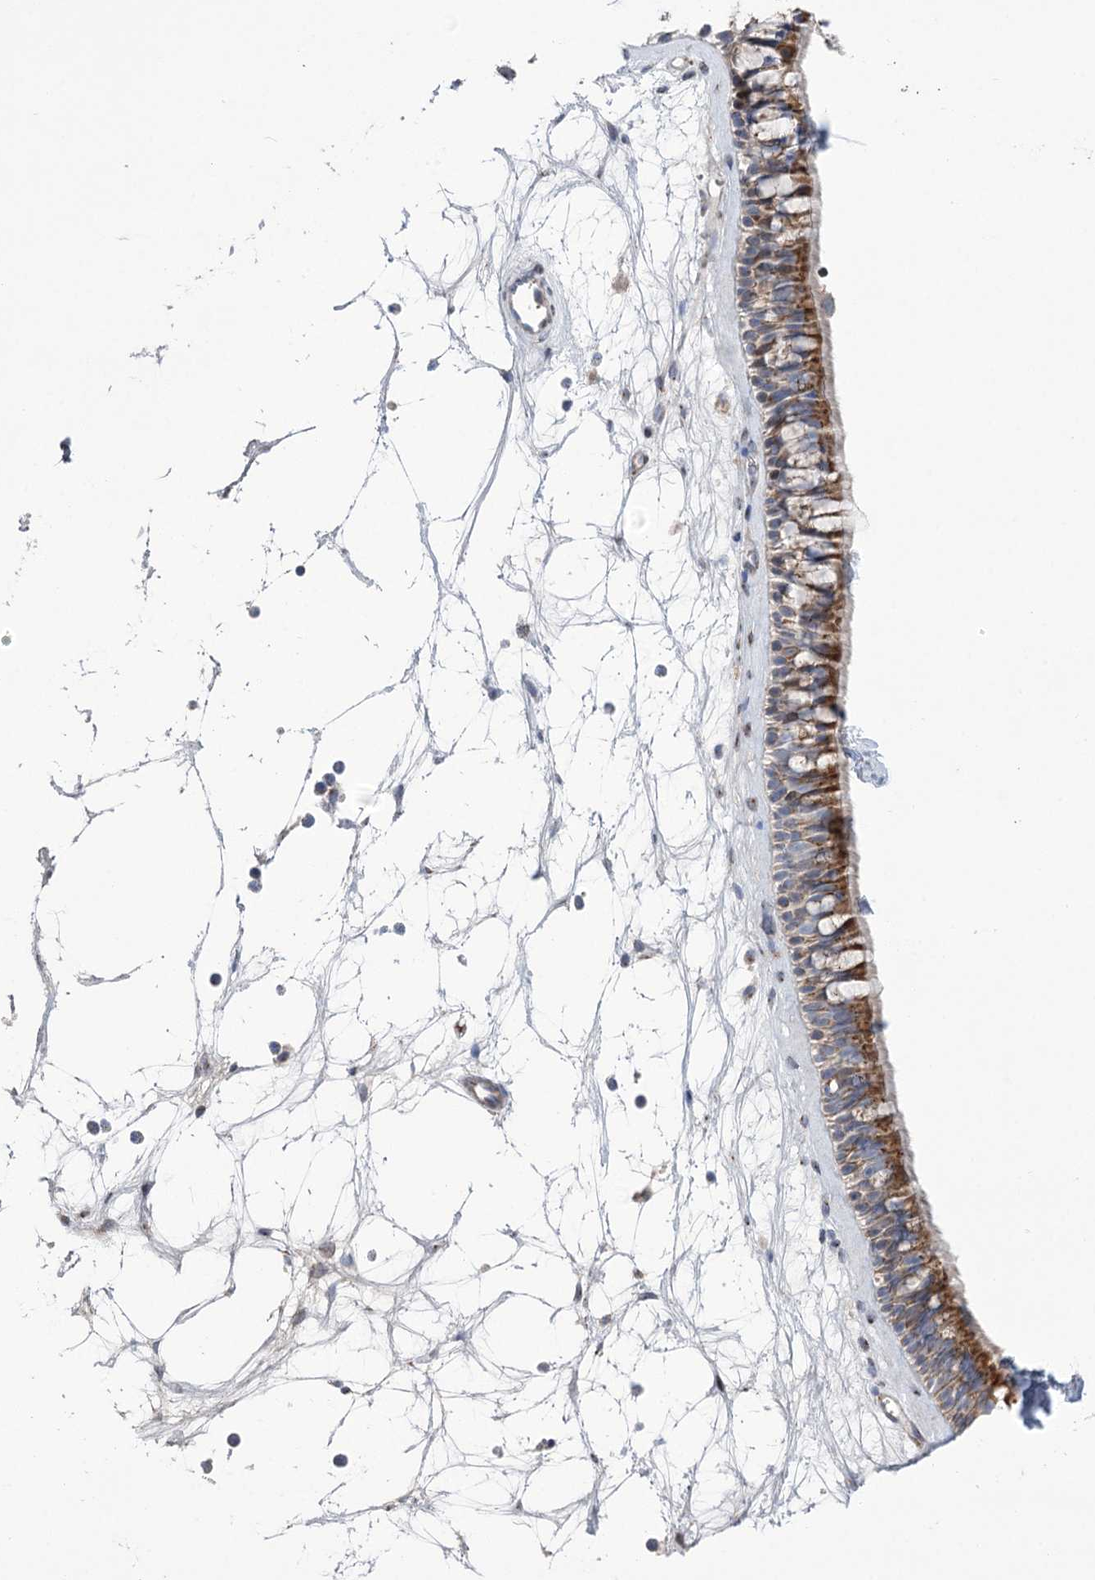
{"staining": {"intensity": "moderate", "quantity": ">75%", "location": "cytoplasmic/membranous"}, "tissue": "nasopharynx", "cell_type": "Respiratory epithelial cells", "image_type": "normal", "snomed": [{"axis": "morphology", "description": "Normal tissue, NOS"}, {"axis": "topography", "description": "Nasopharynx"}], "caption": "IHC (DAB) staining of benign nasopharynx shows moderate cytoplasmic/membranous protein expression in approximately >75% of respiratory epithelial cells.", "gene": "NME7", "patient": {"sex": "male", "age": 64}}